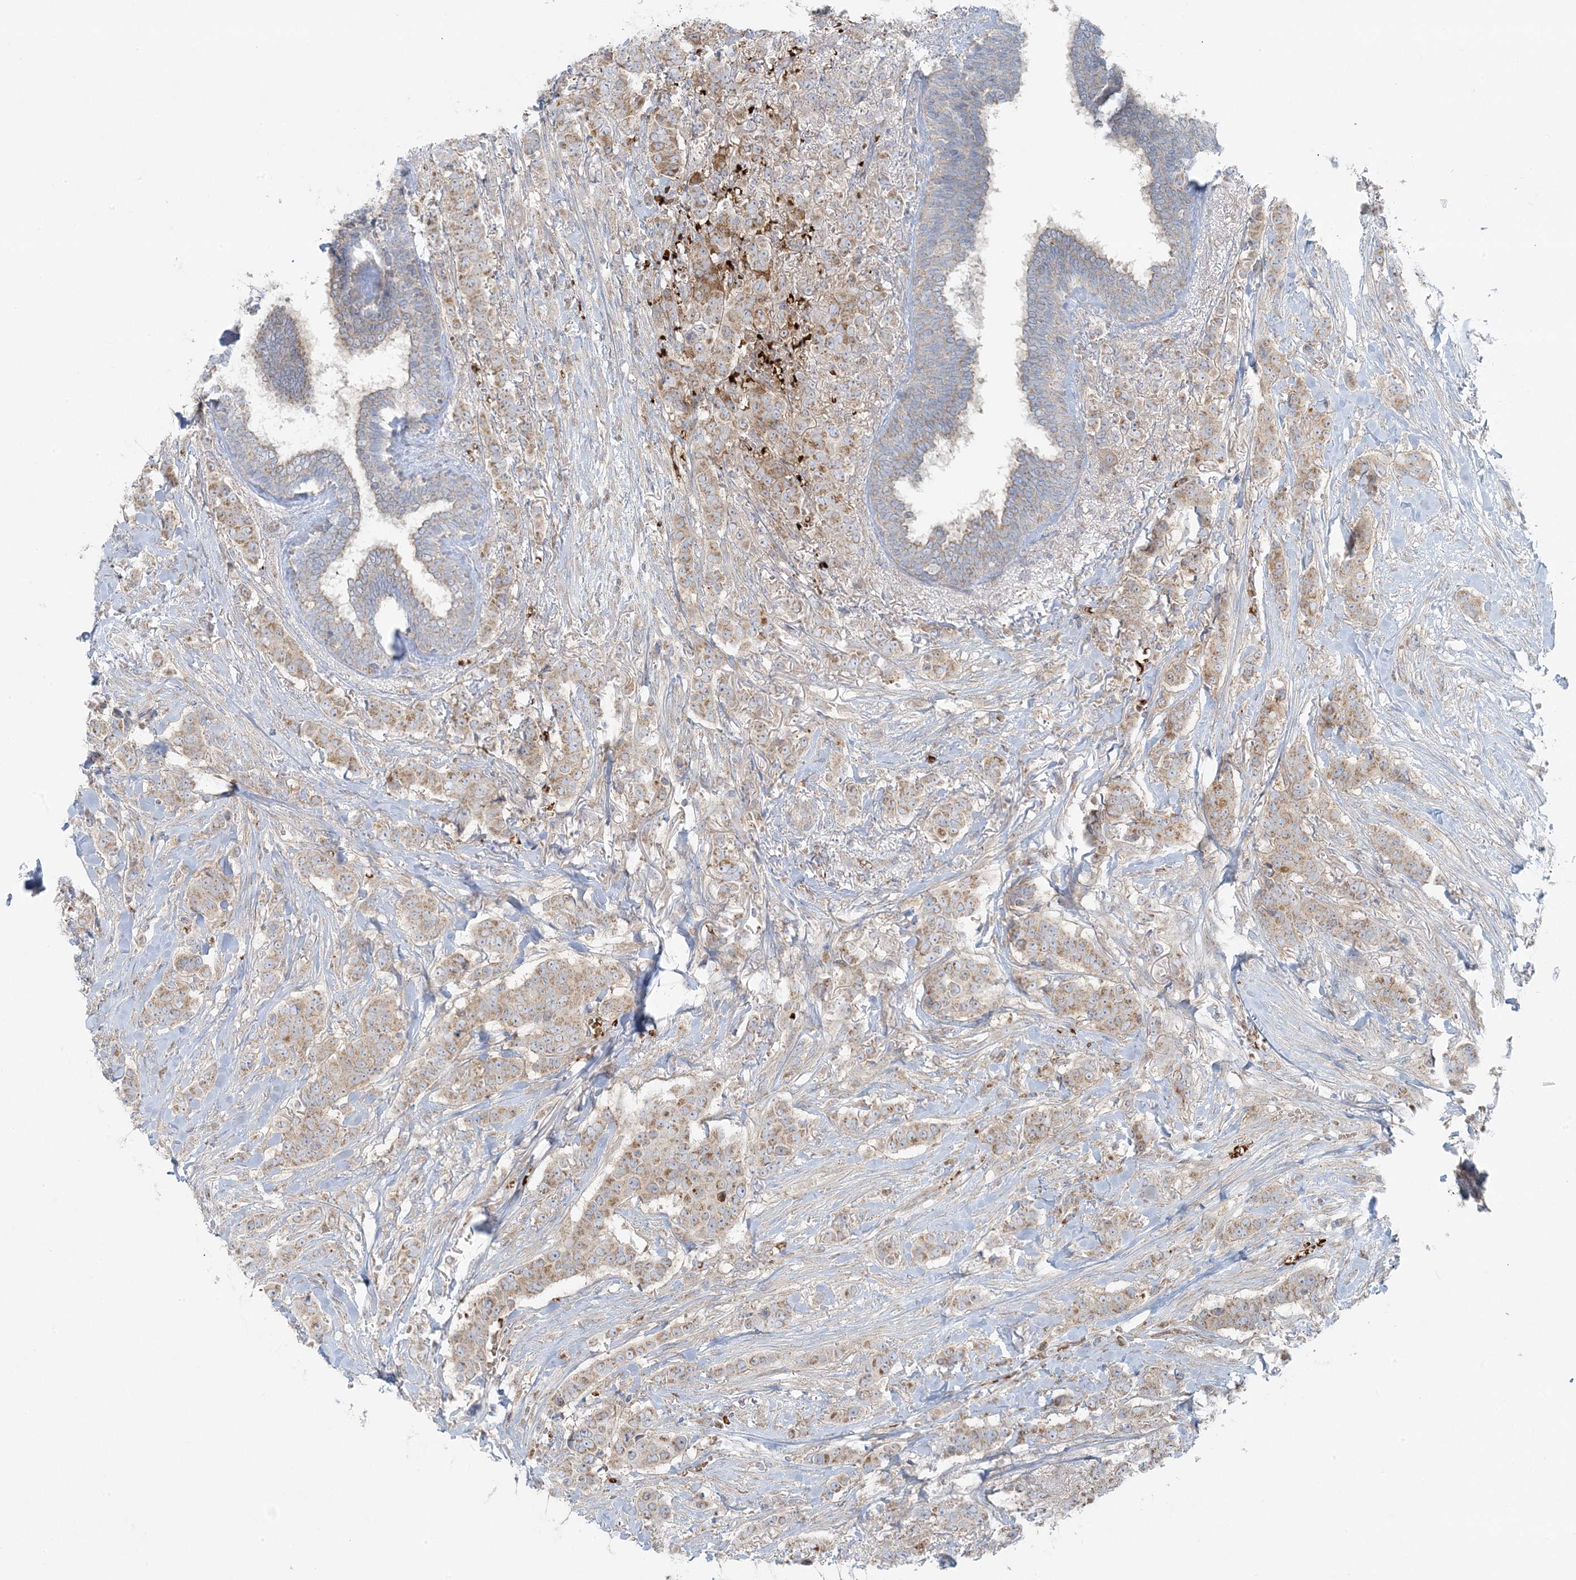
{"staining": {"intensity": "weak", "quantity": ">75%", "location": "cytoplasmic/membranous"}, "tissue": "breast cancer", "cell_type": "Tumor cells", "image_type": "cancer", "snomed": [{"axis": "morphology", "description": "Duct carcinoma"}, {"axis": "topography", "description": "Breast"}], "caption": "Immunohistochemistry (IHC) of human breast intraductal carcinoma demonstrates low levels of weak cytoplasmic/membranous staining in about >75% of tumor cells.", "gene": "PIK3R4", "patient": {"sex": "female", "age": 40}}